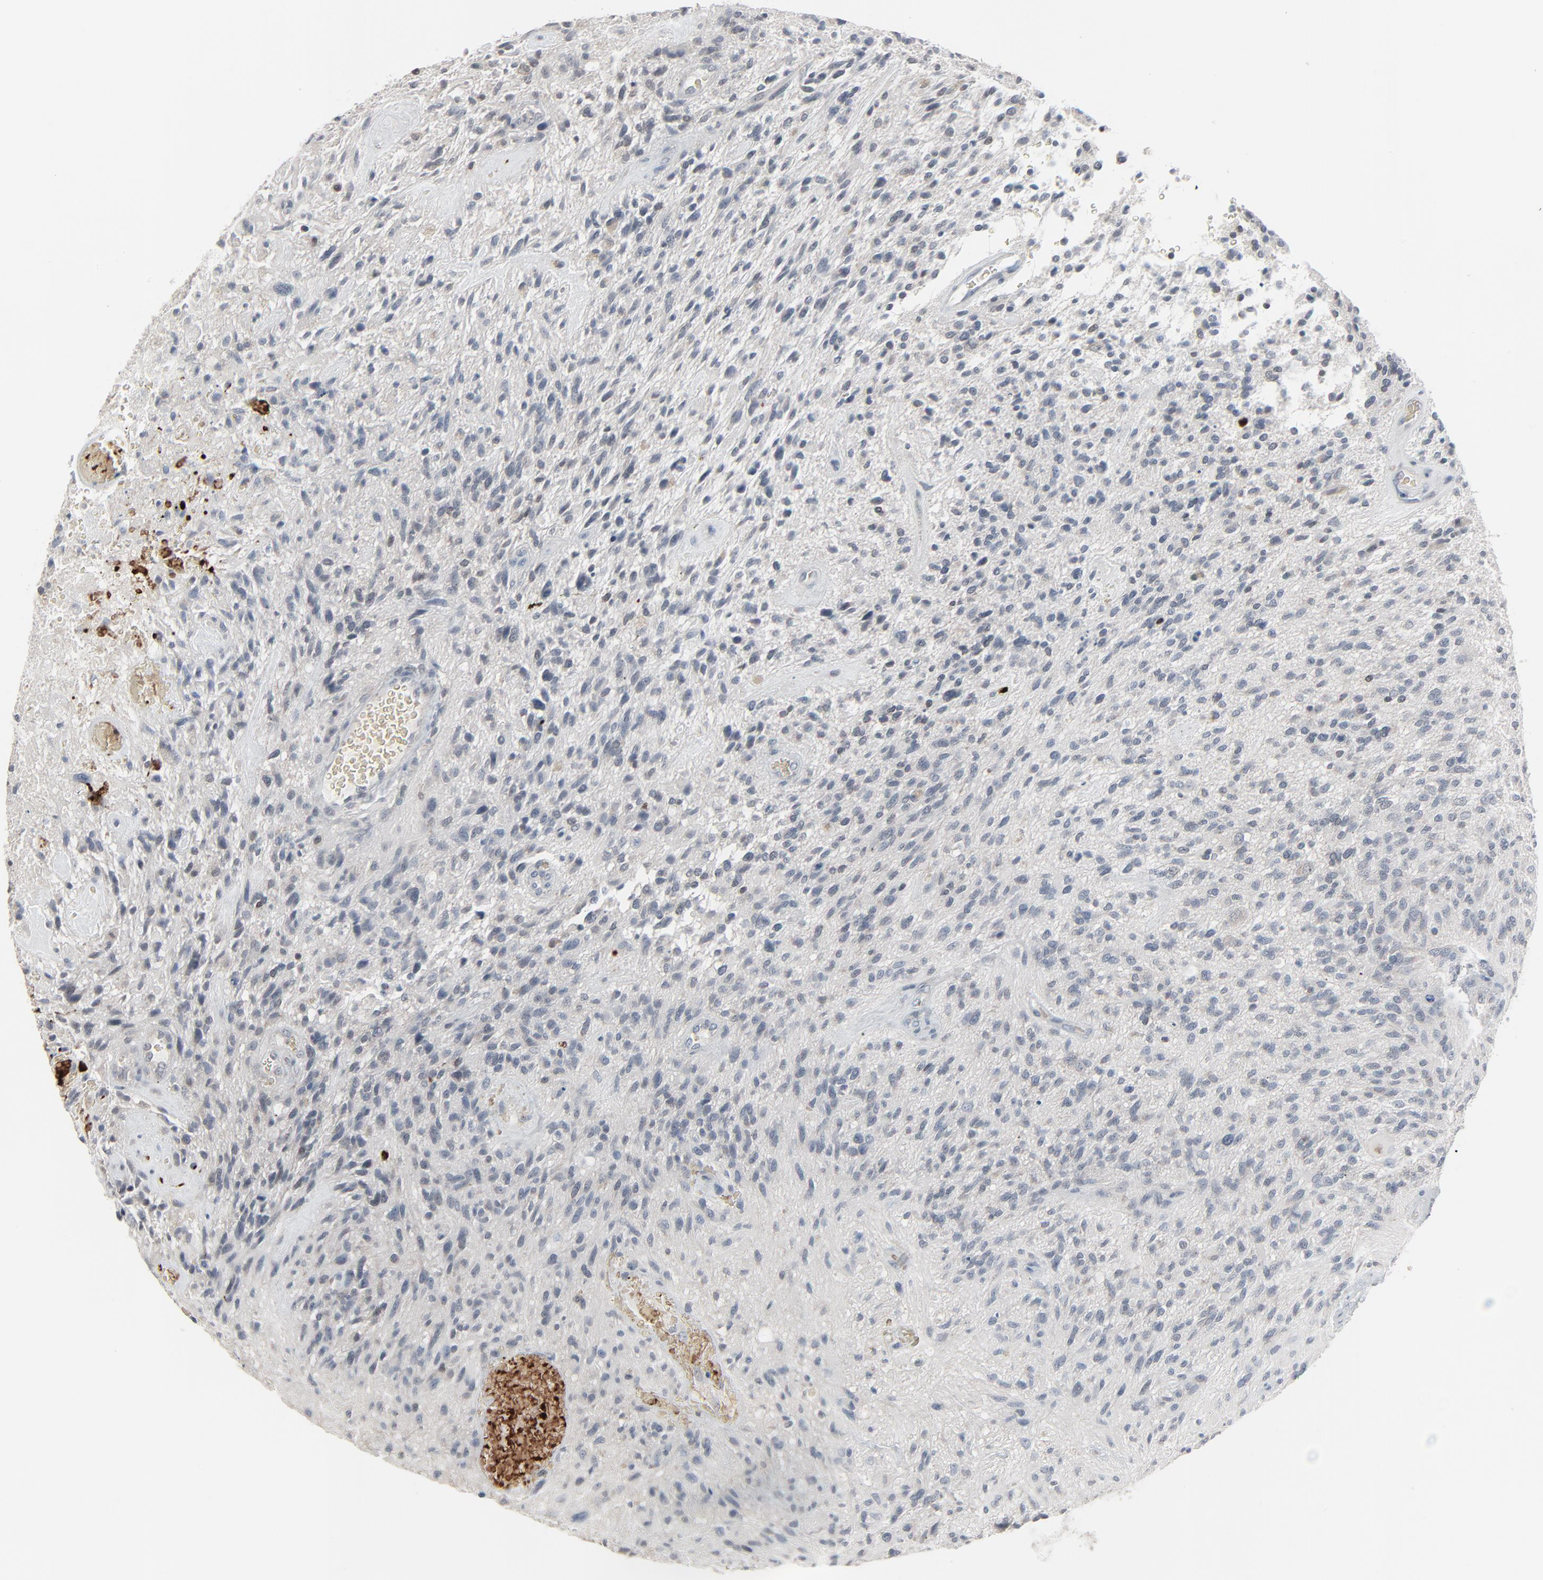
{"staining": {"intensity": "negative", "quantity": "none", "location": "none"}, "tissue": "glioma", "cell_type": "Tumor cells", "image_type": "cancer", "snomed": [{"axis": "morphology", "description": "Normal tissue, NOS"}, {"axis": "morphology", "description": "Glioma, malignant, High grade"}, {"axis": "topography", "description": "Cerebral cortex"}], "caption": "DAB (3,3'-diaminobenzidine) immunohistochemical staining of human glioma shows no significant staining in tumor cells.", "gene": "SAGE1", "patient": {"sex": "male", "age": 75}}